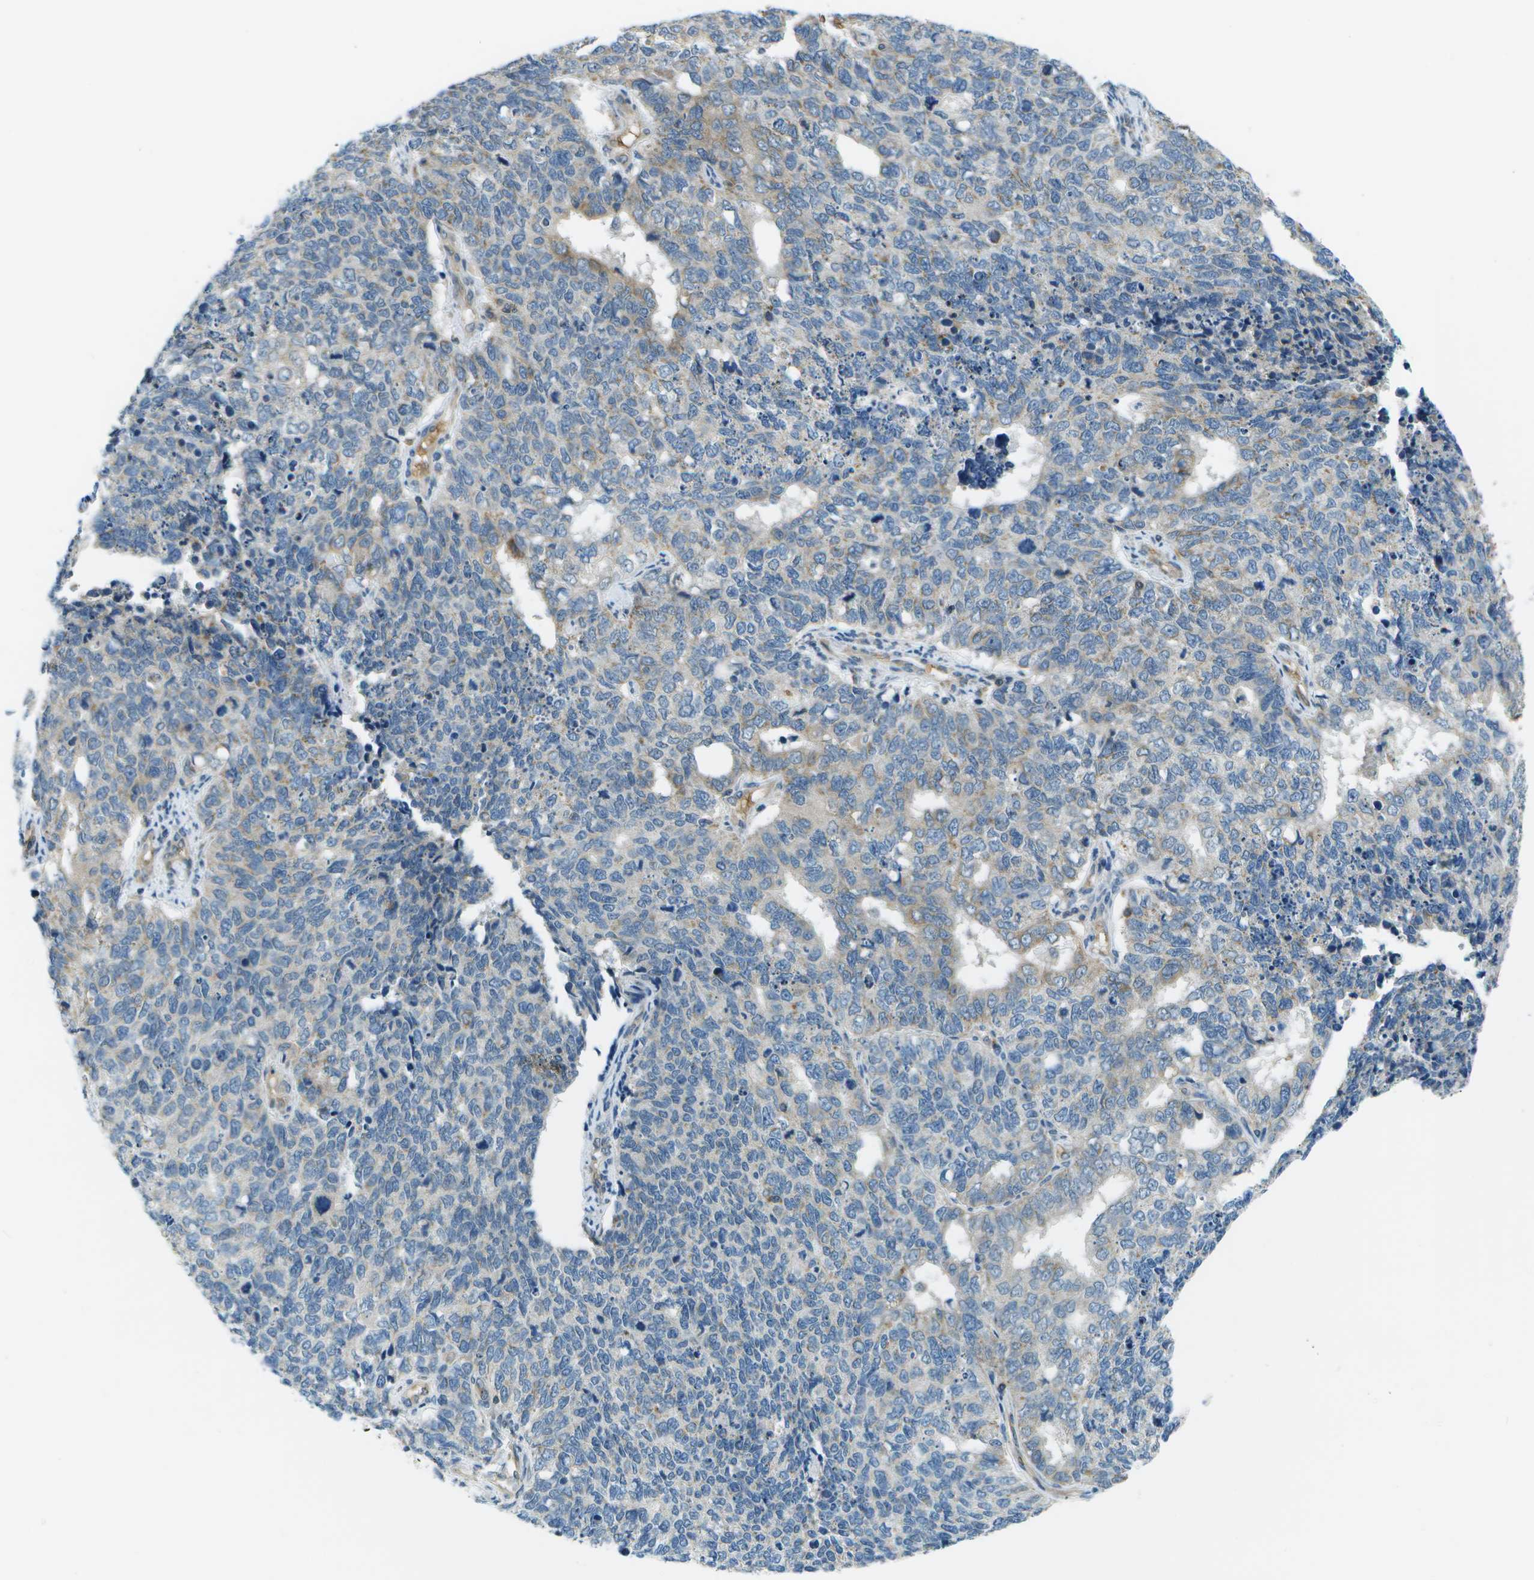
{"staining": {"intensity": "moderate", "quantity": "<25%", "location": "cytoplasmic/membranous"}, "tissue": "cervical cancer", "cell_type": "Tumor cells", "image_type": "cancer", "snomed": [{"axis": "morphology", "description": "Squamous cell carcinoma, NOS"}, {"axis": "topography", "description": "Cervix"}], "caption": "Immunohistochemistry (DAB) staining of human cervical cancer reveals moderate cytoplasmic/membranous protein staining in approximately <25% of tumor cells. The protein of interest is stained brown, and the nuclei are stained in blue (DAB (3,3'-diaminobenzidine) IHC with brightfield microscopy, high magnification).", "gene": "CTIF", "patient": {"sex": "female", "age": 63}}